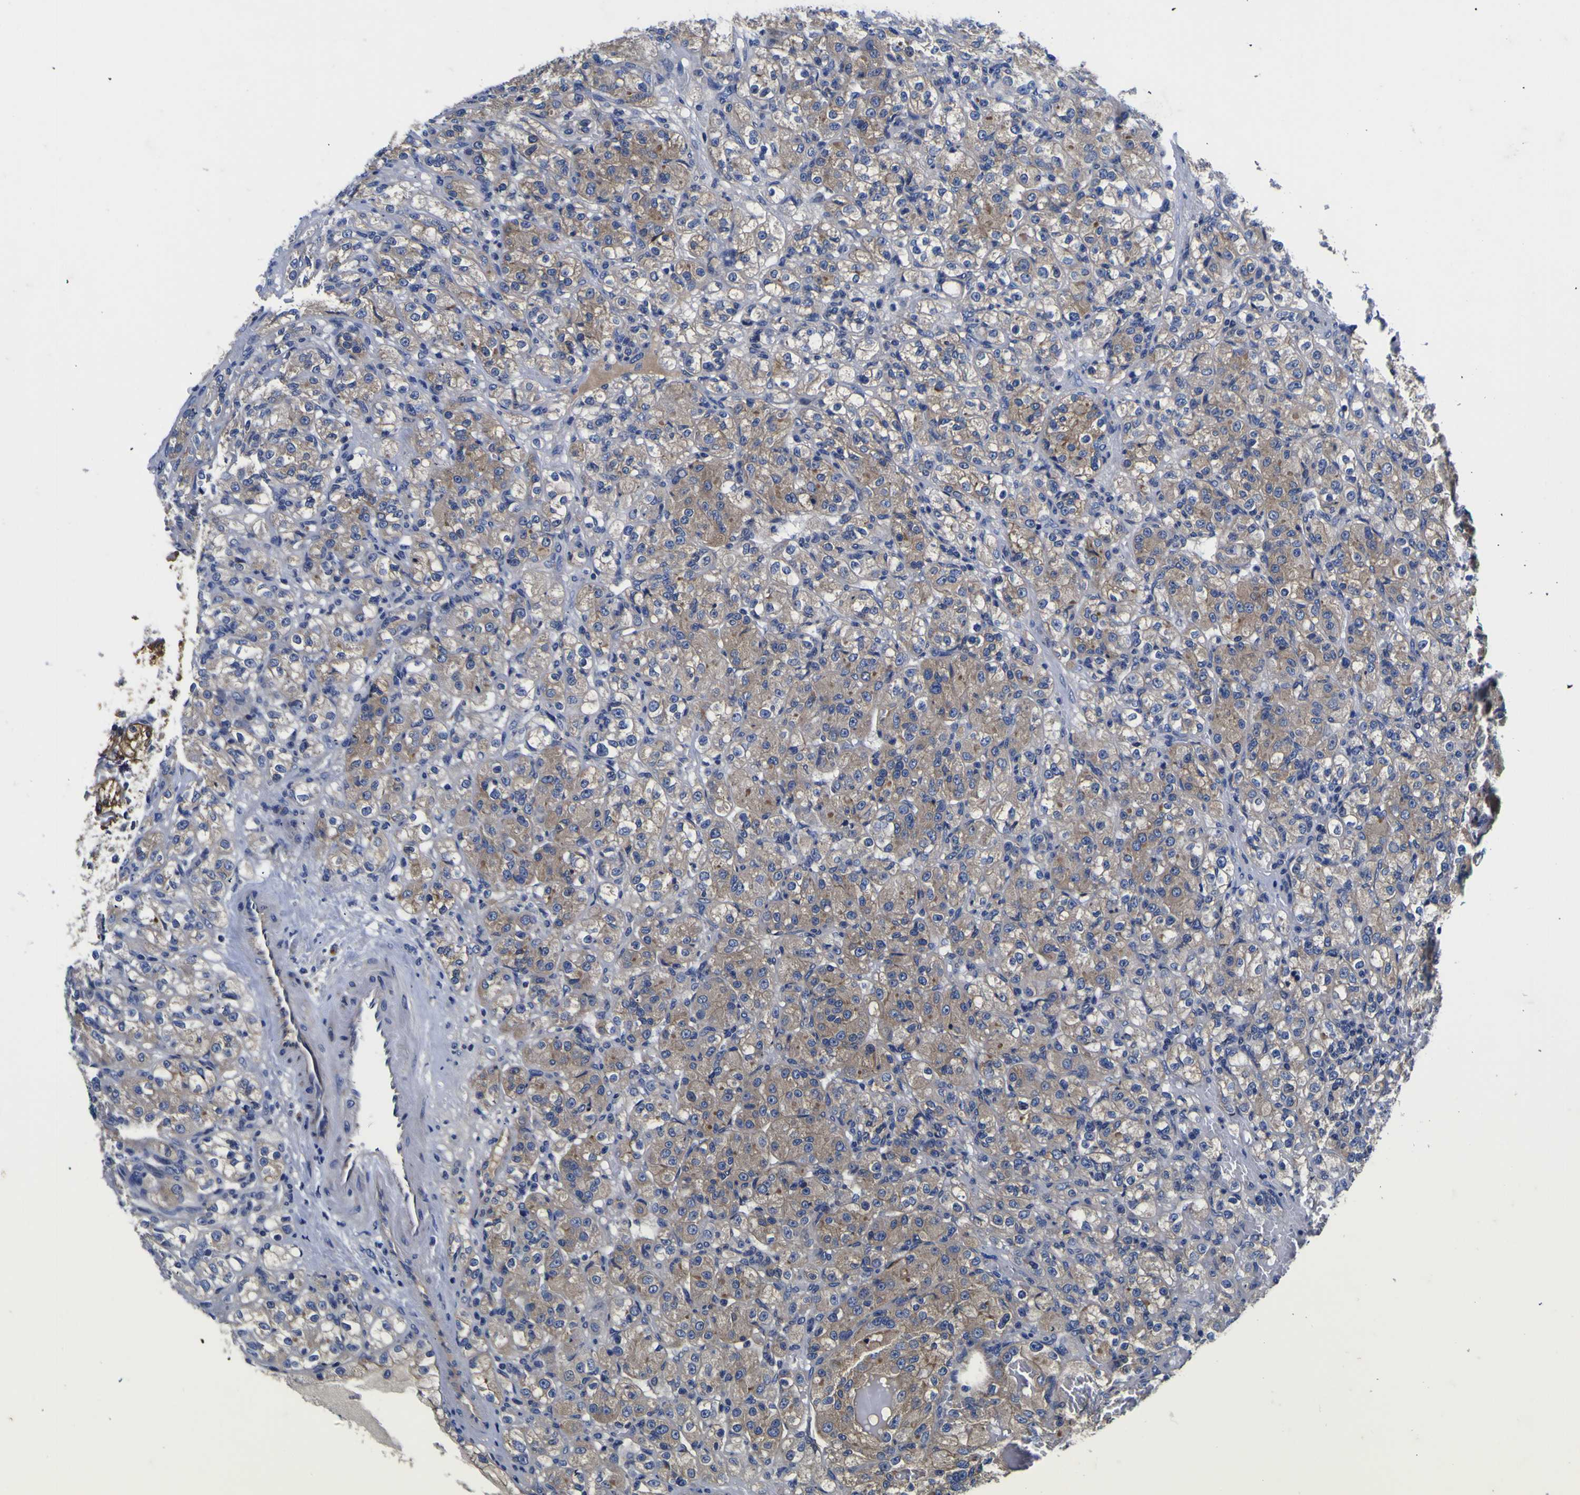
{"staining": {"intensity": "weak", "quantity": "25%-75%", "location": "cytoplasmic/membranous"}, "tissue": "renal cancer", "cell_type": "Tumor cells", "image_type": "cancer", "snomed": [{"axis": "morphology", "description": "Adenocarcinoma, NOS"}, {"axis": "topography", "description": "Kidney"}], "caption": "Protein staining shows weak cytoplasmic/membranous positivity in about 25%-75% of tumor cells in renal adenocarcinoma. The protein of interest is shown in brown color, while the nuclei are stained blue.", "gene": "VASN", "patient": {"sex": "male", "age": 61}}